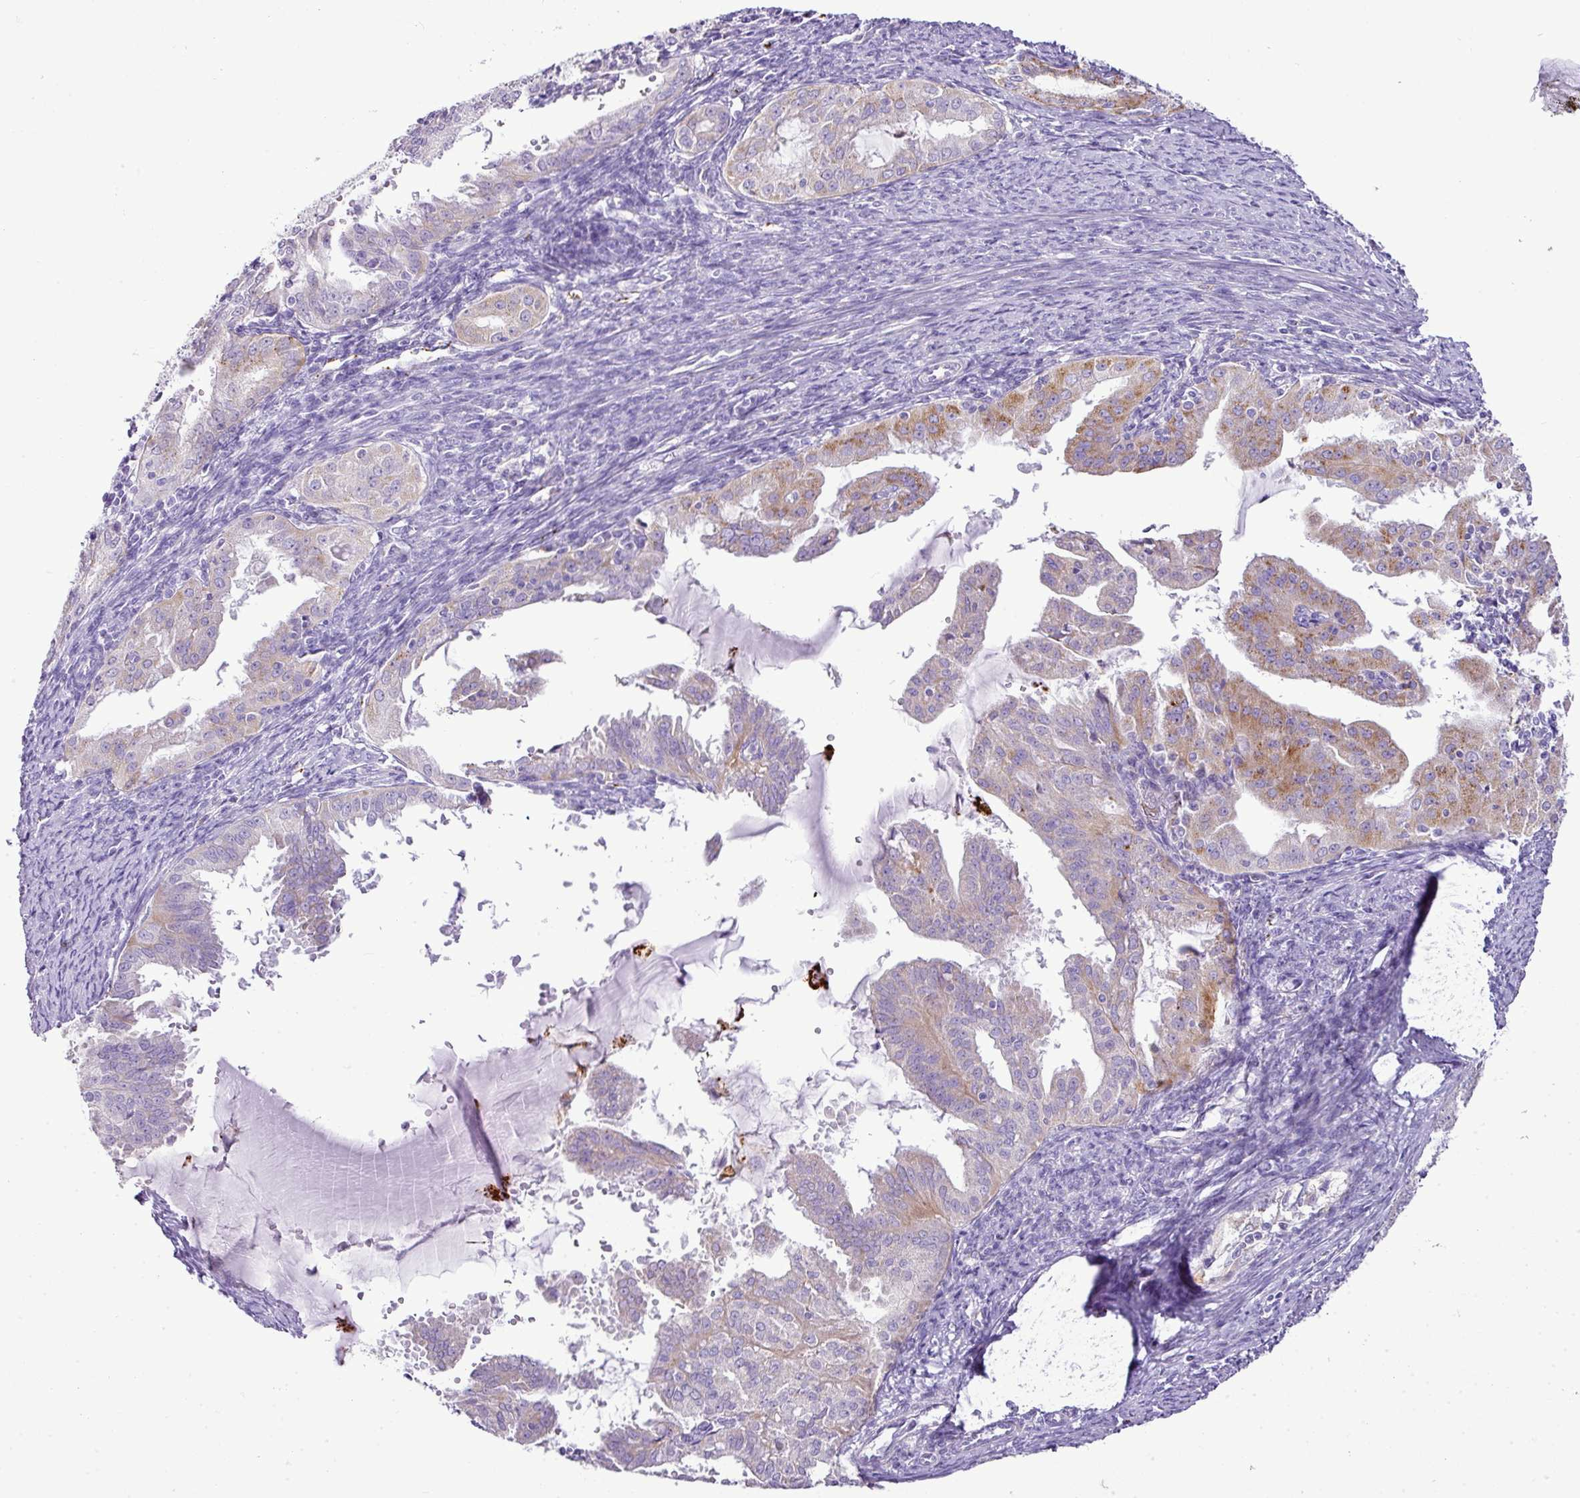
{"staining": {"intensity": "moderate", "quantity": "<25%", "location": "cytoplasmic/membranous"}, "tissue": "endometrial cancer", "cell_type": "Tumor cells", "image_type": "cancer", "snomed": [{"axis": "morphology", "description": "Adenocarcinoma, NOS"}, {"axis": "topography", "description": "Endometrium"}], "caption": "Immunohistochemistry of adenocarcinoma (endometrial) displays low levels of moderate cytoplasmic/membranous positivity in approximately <25% of tumor cells.", "gene": "PGAP4", "patient": {"sex": "female", "age": 70}}